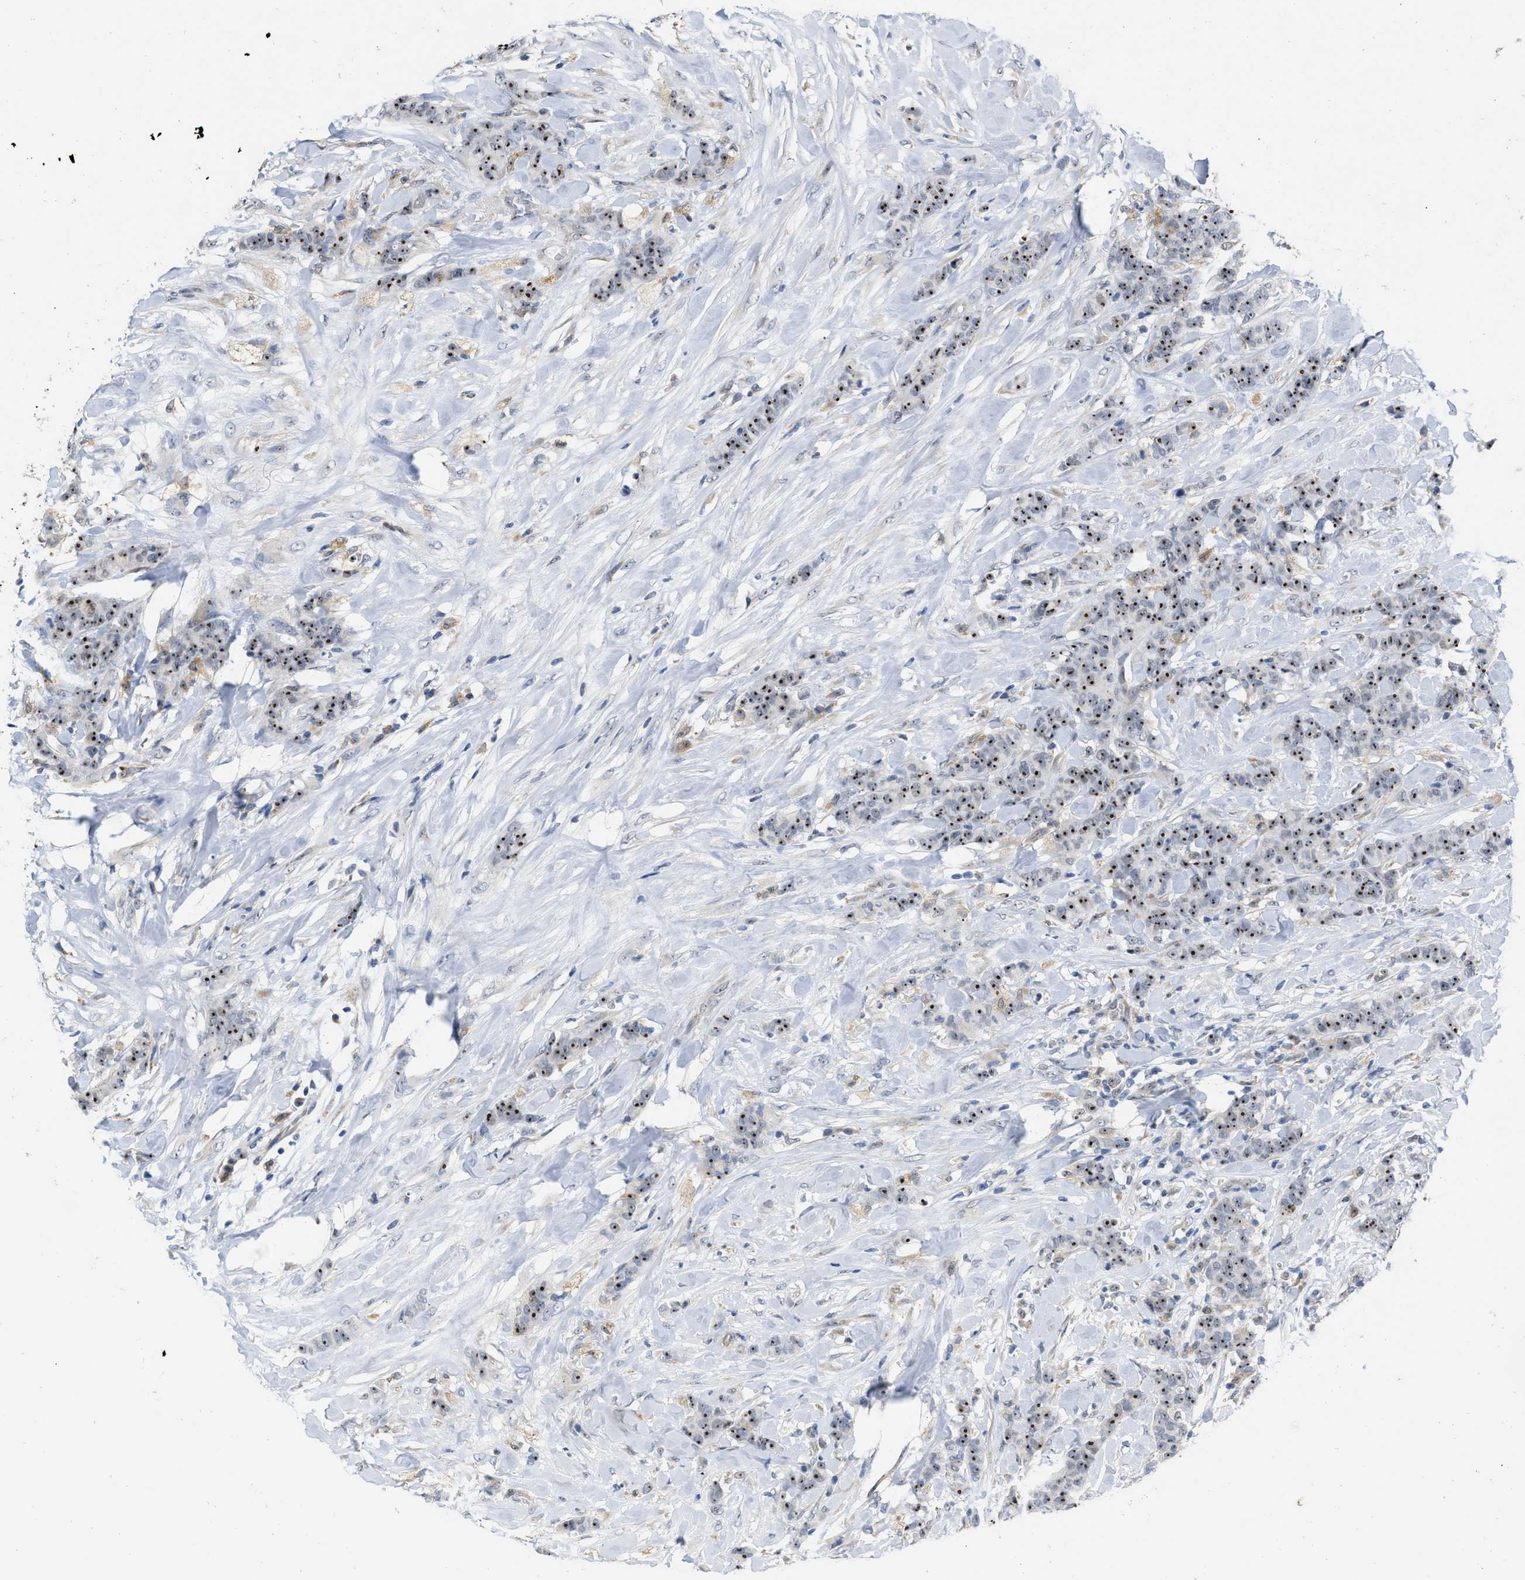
{"staining": {"intensity": "strong", "quantity": ">75%", "location": "nuclear"}, "tissue": "breast cancer", "cell_type": "Tumor cells", "image_type": "cancer", "snomed": [{"axis": "morphology", "description": "Normal tissue, NOS"}, {"axis": "morphology", "description": "Duct carcinoma"}, {"axis": "topography", "description": "Breast"}], "caption": "Human breast cancer stained for a protein (brown) shows strong nuclear positive expression in approximately >75% of tumor cells.", "gene": "ELAC2", "patient": {"sex": "female", "age": 40}}